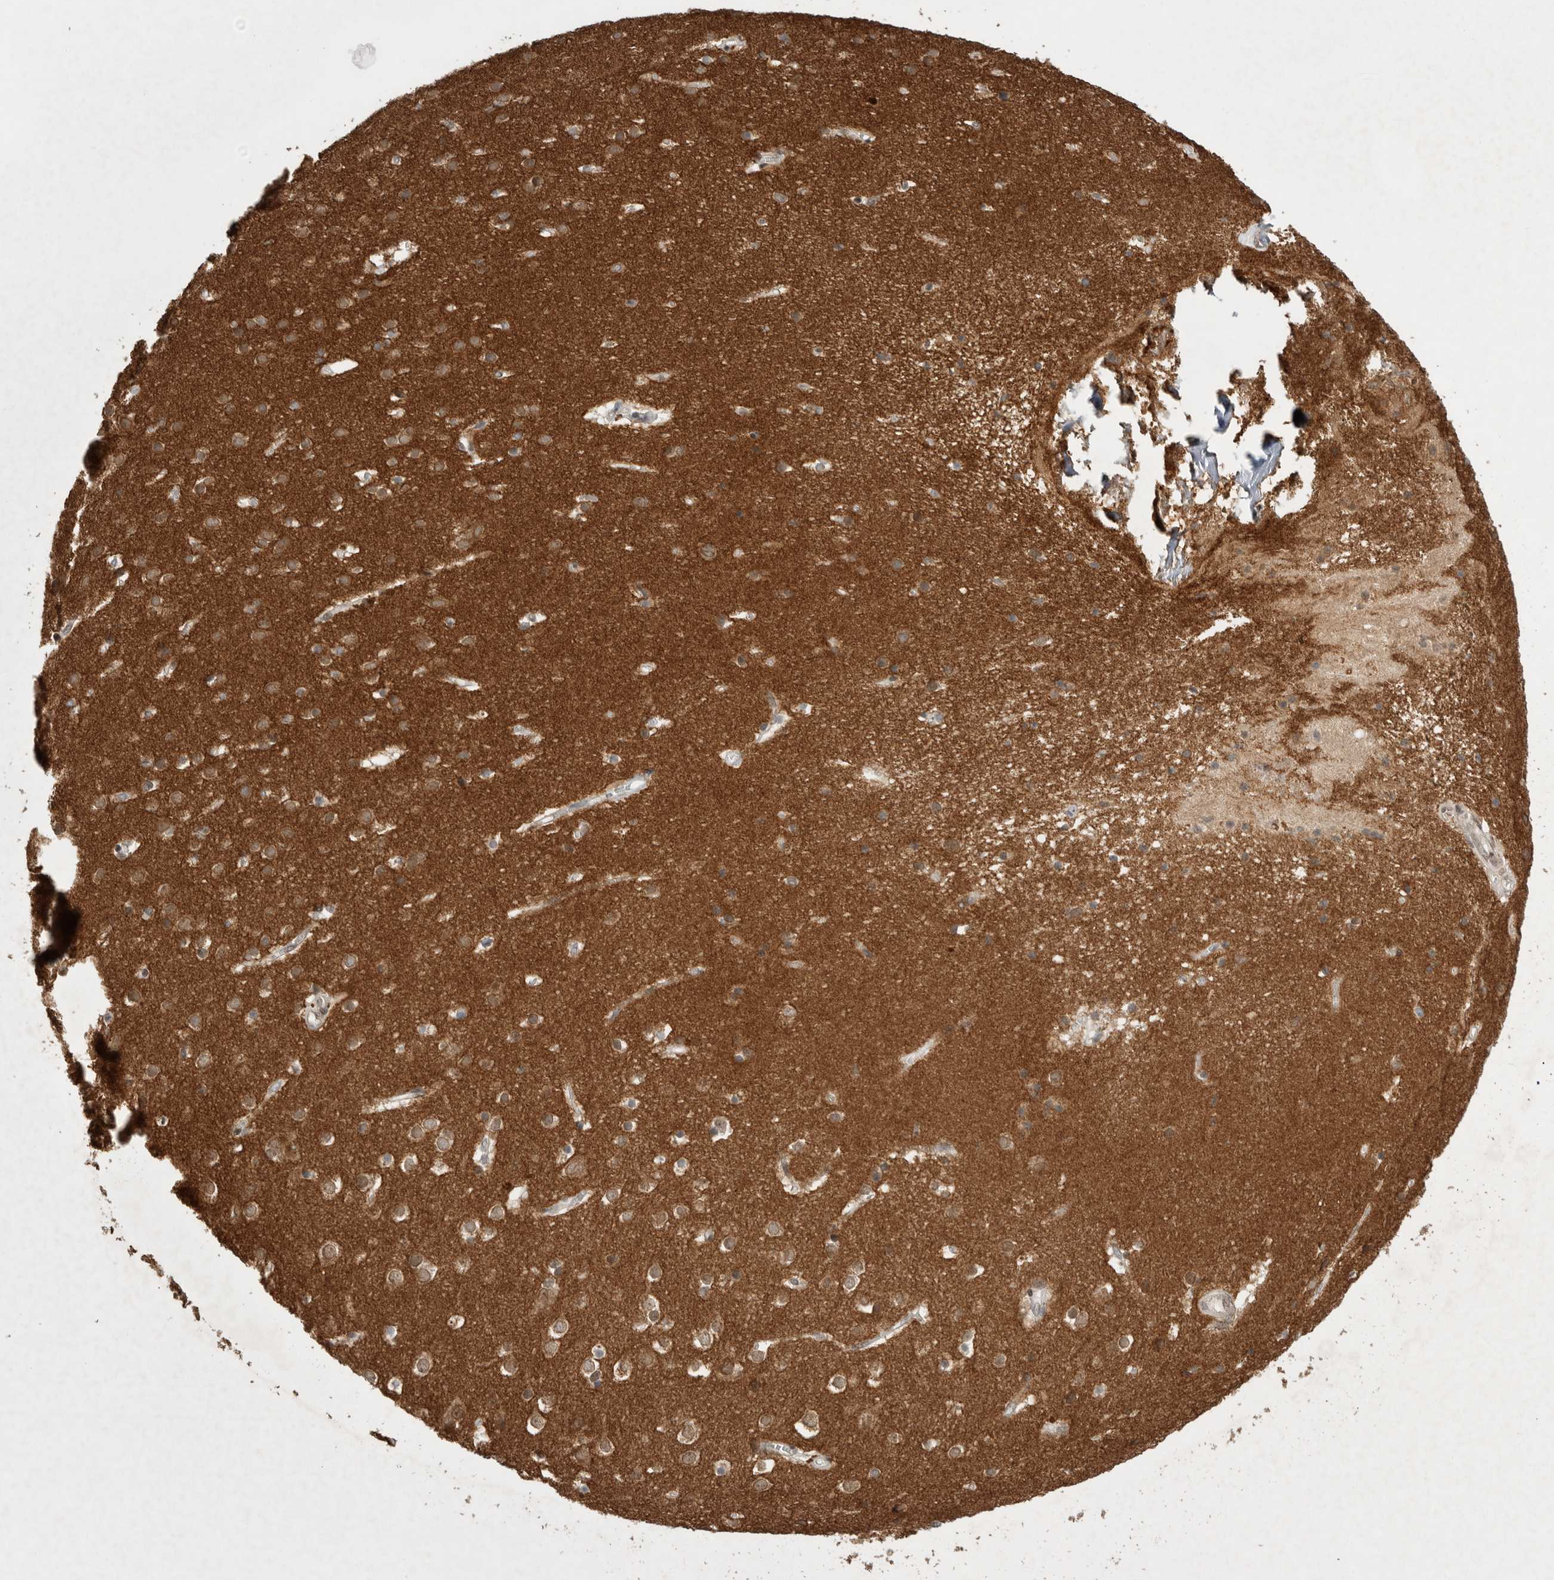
{"staining": {"intensity": "weak", "quantity": ">75%", "location": "cytoplasmic/membranous,nuclear"}, "tissue": "cerebral cortex", "cell_type": "Endothelial cells", "image_type": "normal", "snomed": [{"axis": "morphology", "description": "Normal tissue, NOS"}, {"axis": "topography", "description": "Cerebral cortex"}], "caption": "Weak cytoplasmic/membranous,nuclear protein staining is identified in approximately >75% of endothelial cells in cerebral cortex. Immunohistochemistry stains the protein of interest in brown and the nuclei are stained blue.", "gene": "LEMD3", "patient": {"sex": "male", "age": 54}}